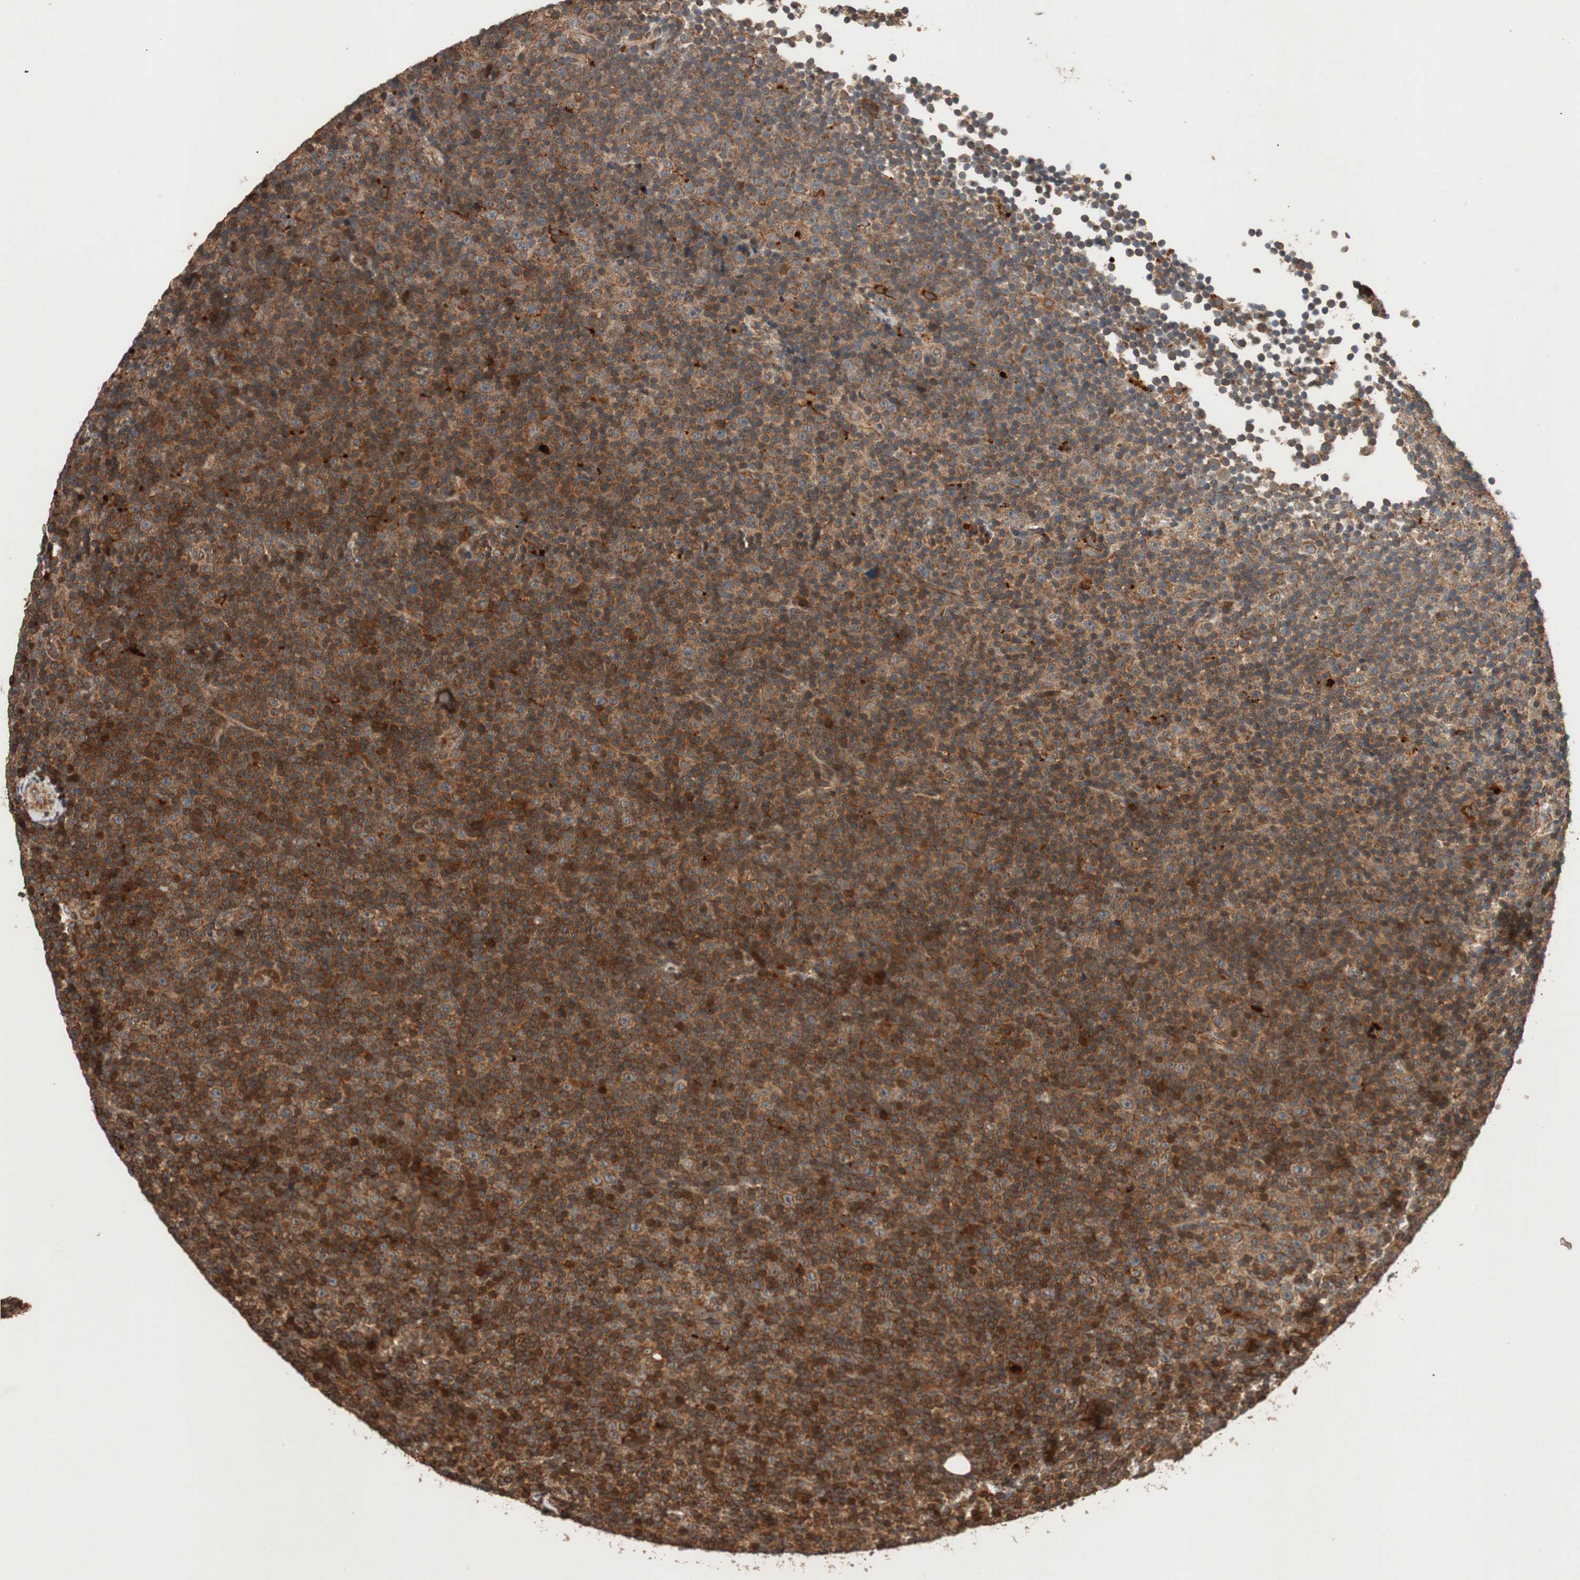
{"staining": {"intensity": "strong", "quantity": ">75%", "location": "cytoplasmic/membranous"}, "tissue": "lymphoma", "cell_type": "Tumor cells", "image_type": "cancer", "snomed": [{"axis": "morphology", "description": "Malignant lymphoma, non-Hodgkin's type, Low grade"}, {"axis": "topography", "description": "Lymph node"}], "caption": "Strong cytoplasmic/membranous expression for a protein is identified in about >75% of tumor cells of low-grade malignant lymphoma, non-Hodgkin's type using immunohistochemistry.", "gene": "RAB1A", "patient": {"sex": "female", "age": 67}}